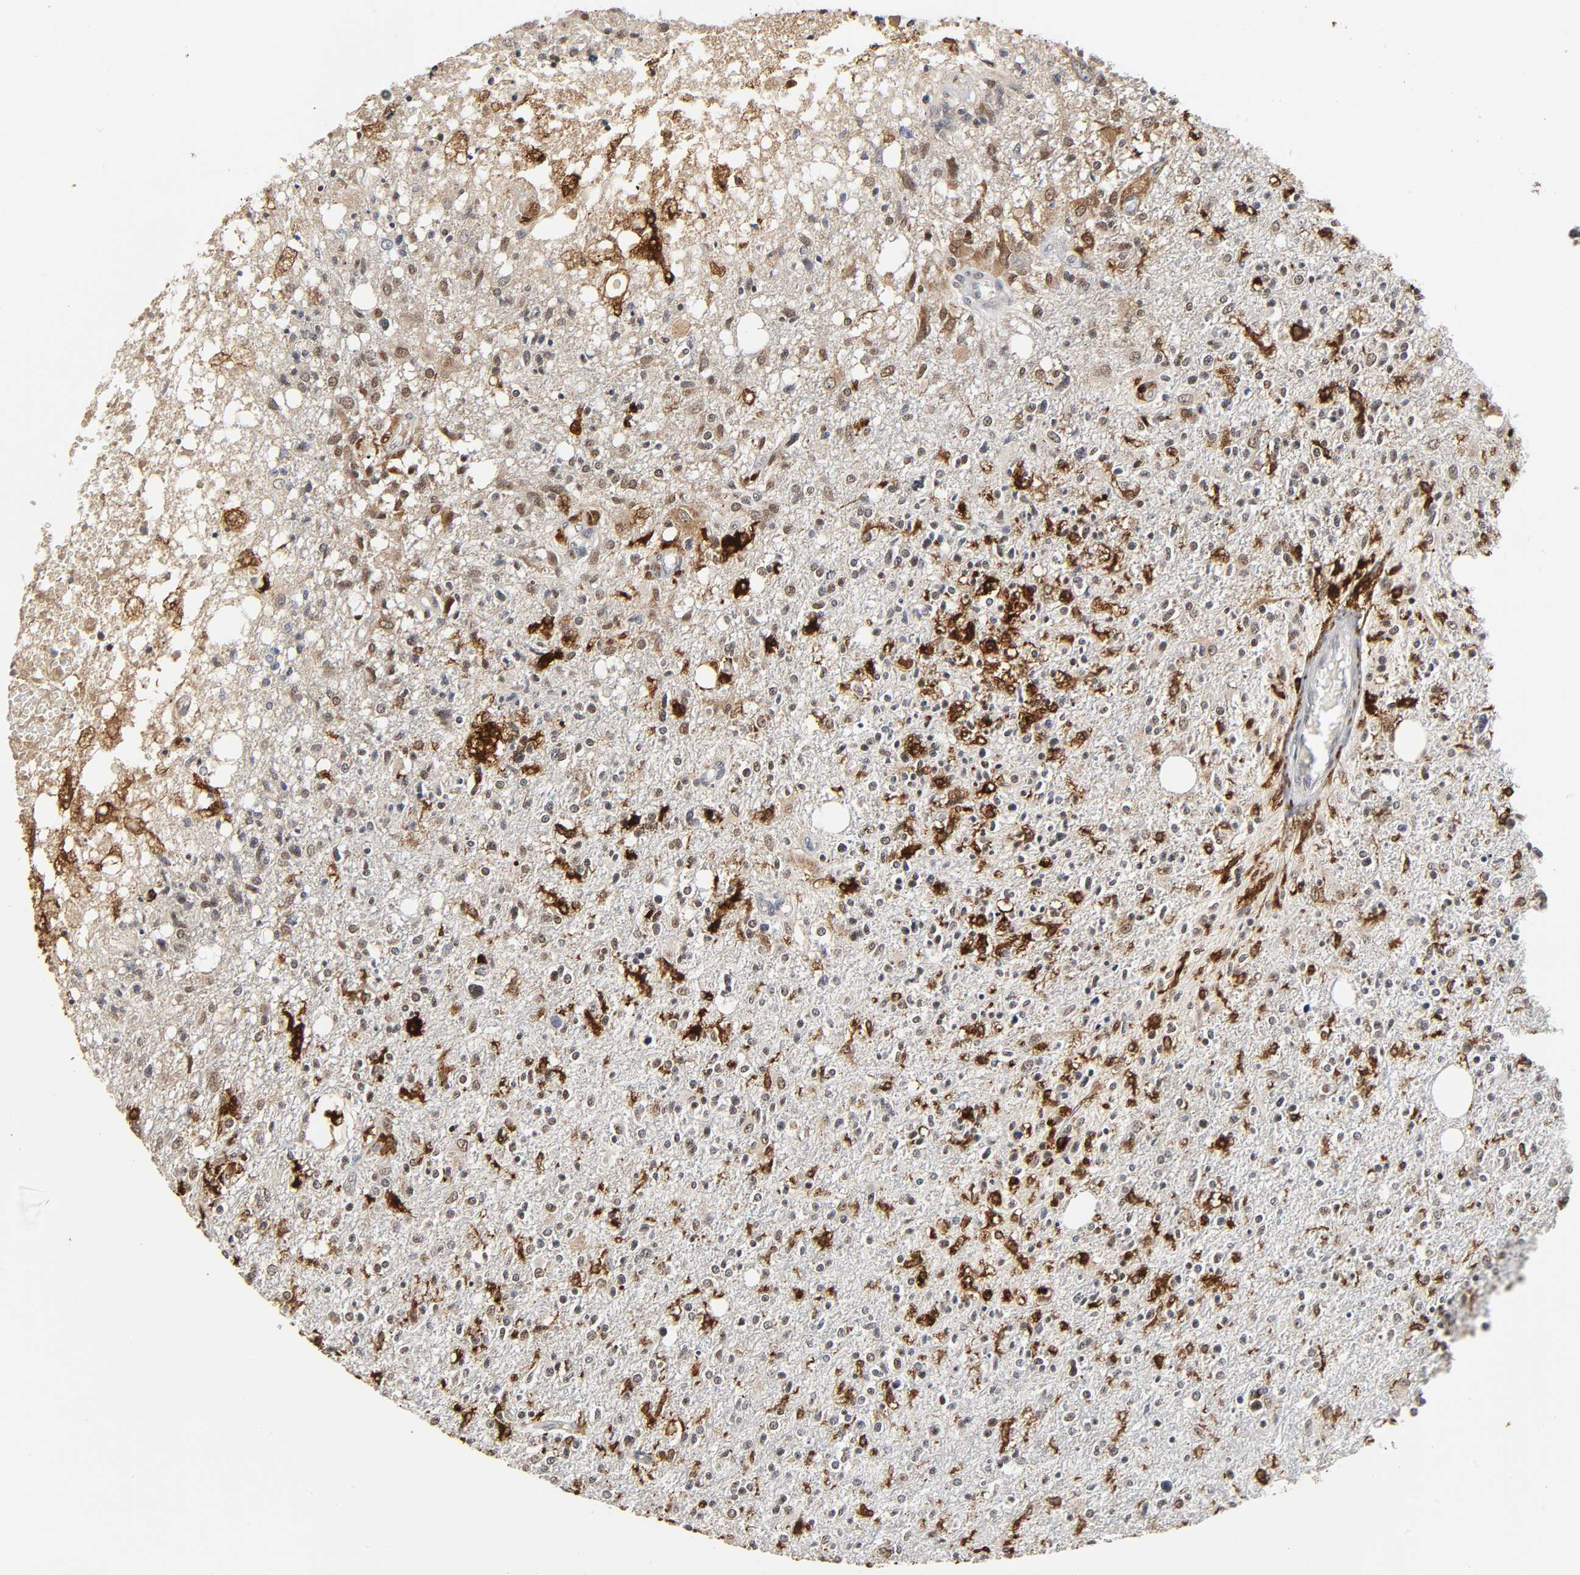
{"staining": {"intensity": "weak", "quantity": ">75%", "location": "nuclear"}, "tissue": "glioma", "cell_type": "Tumor cells", "image_type": "cancer", "snomed": [{"axis": "morphology", "description": "Glioma, malignant, High grade"}, {"axis": "topography", "description": "Cerebral cortex"}], "caption": "This image reveals malignant glioma (high-grade) stained with IHC to label a protein in brown. The nuclear of tumor cells show weak positivity for the protein. Nuclei are counter-stained blue.", "gene": "KAT2B", "patient": {"sex": "male", "age": 76}}